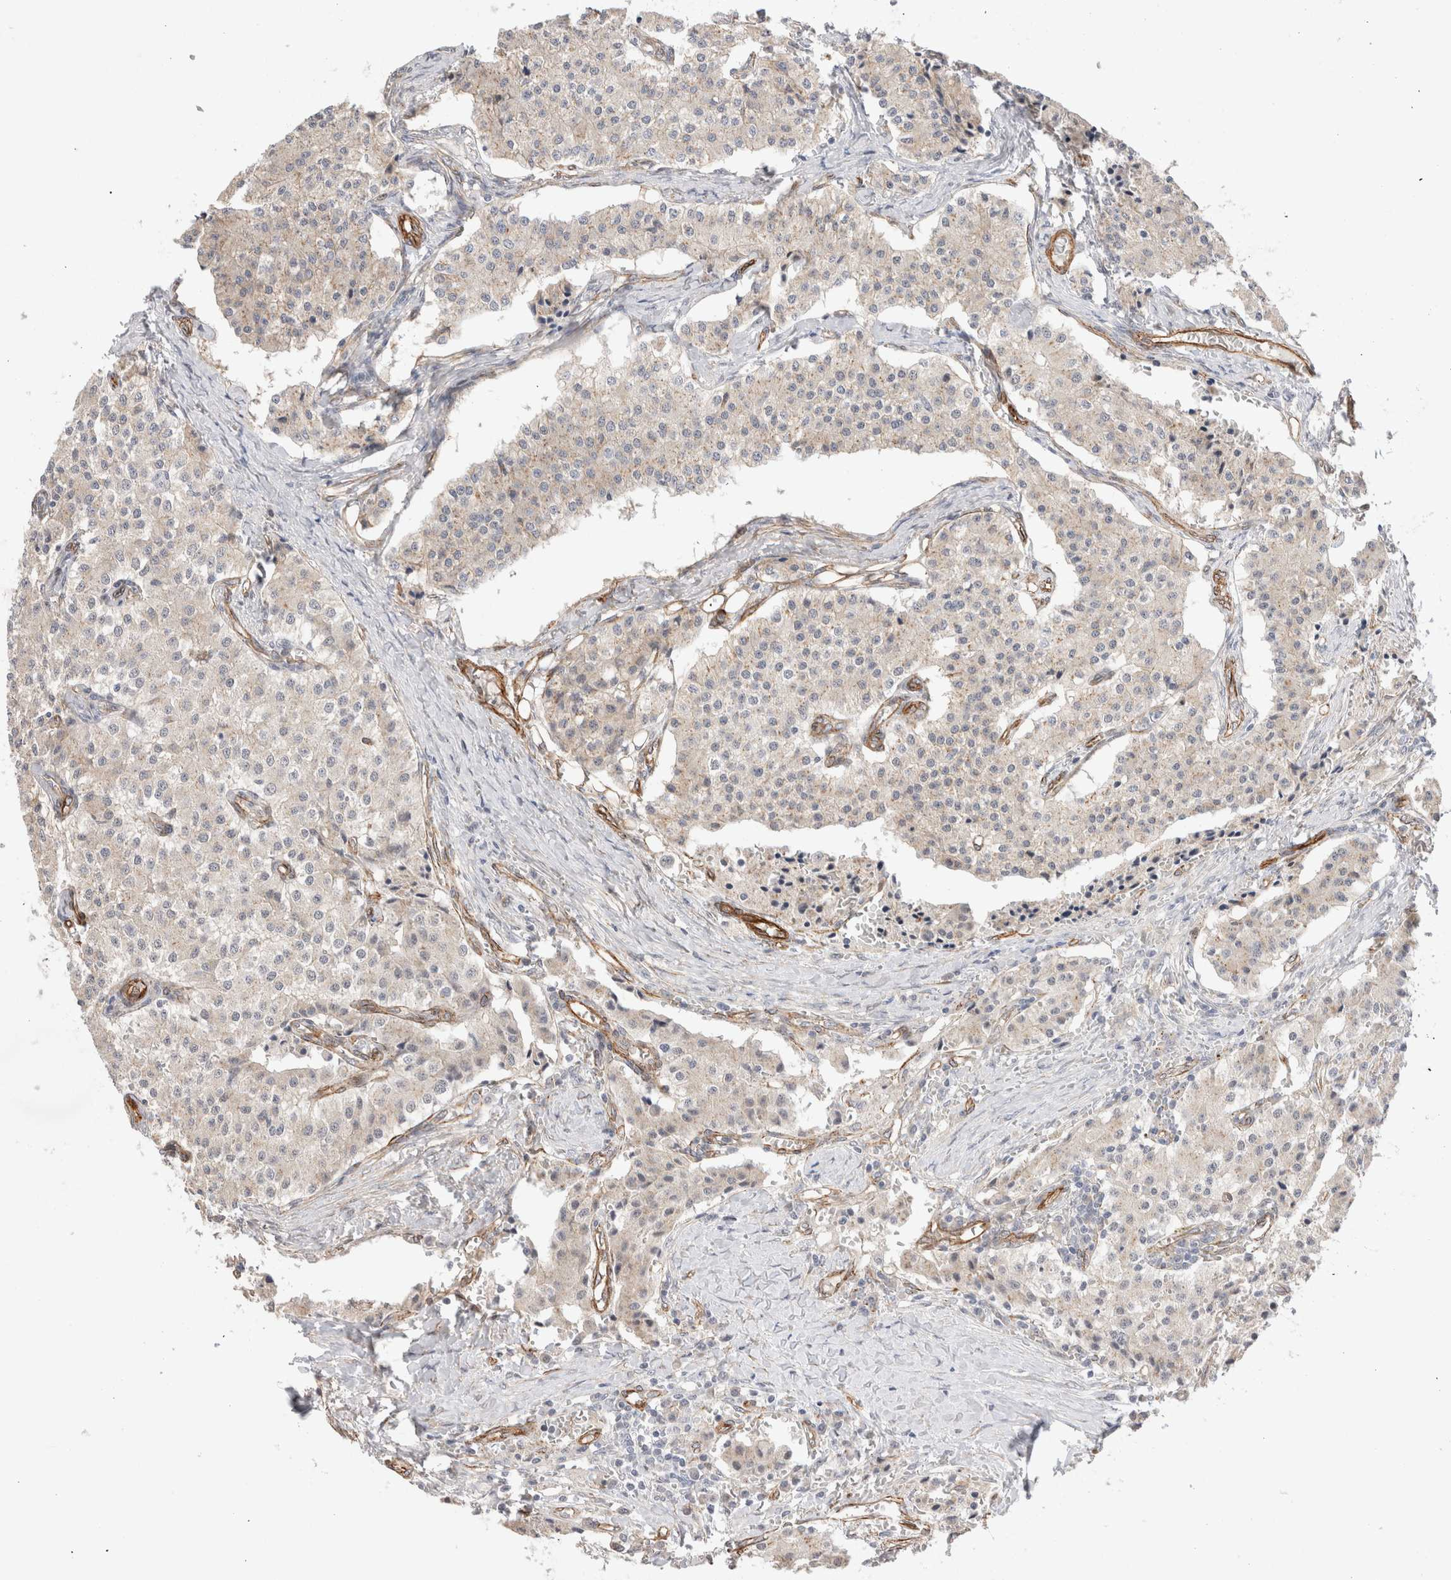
{"staining": {"intensity": "weak", "quantity": "25%-75%", "location": "cytoplasmic/membranous"}, "tissue": "carcinoid", "cell_type": "Tumor cells", "image_type": "cancer", "snomed": [{"axis": "morphology", "description": "Carcinoid, malignant, NOS"}, {"axis": "topography", "description": "Colon"}], "caption": "High-power microscopy captured an IHC image of malignant carcinoid, revealing weak cytoplasmic/membranous expression in approximately 25%-75% of tumor cells.", "gene": "CAAP1", "patient": {"sex": "female", "age": 52}}